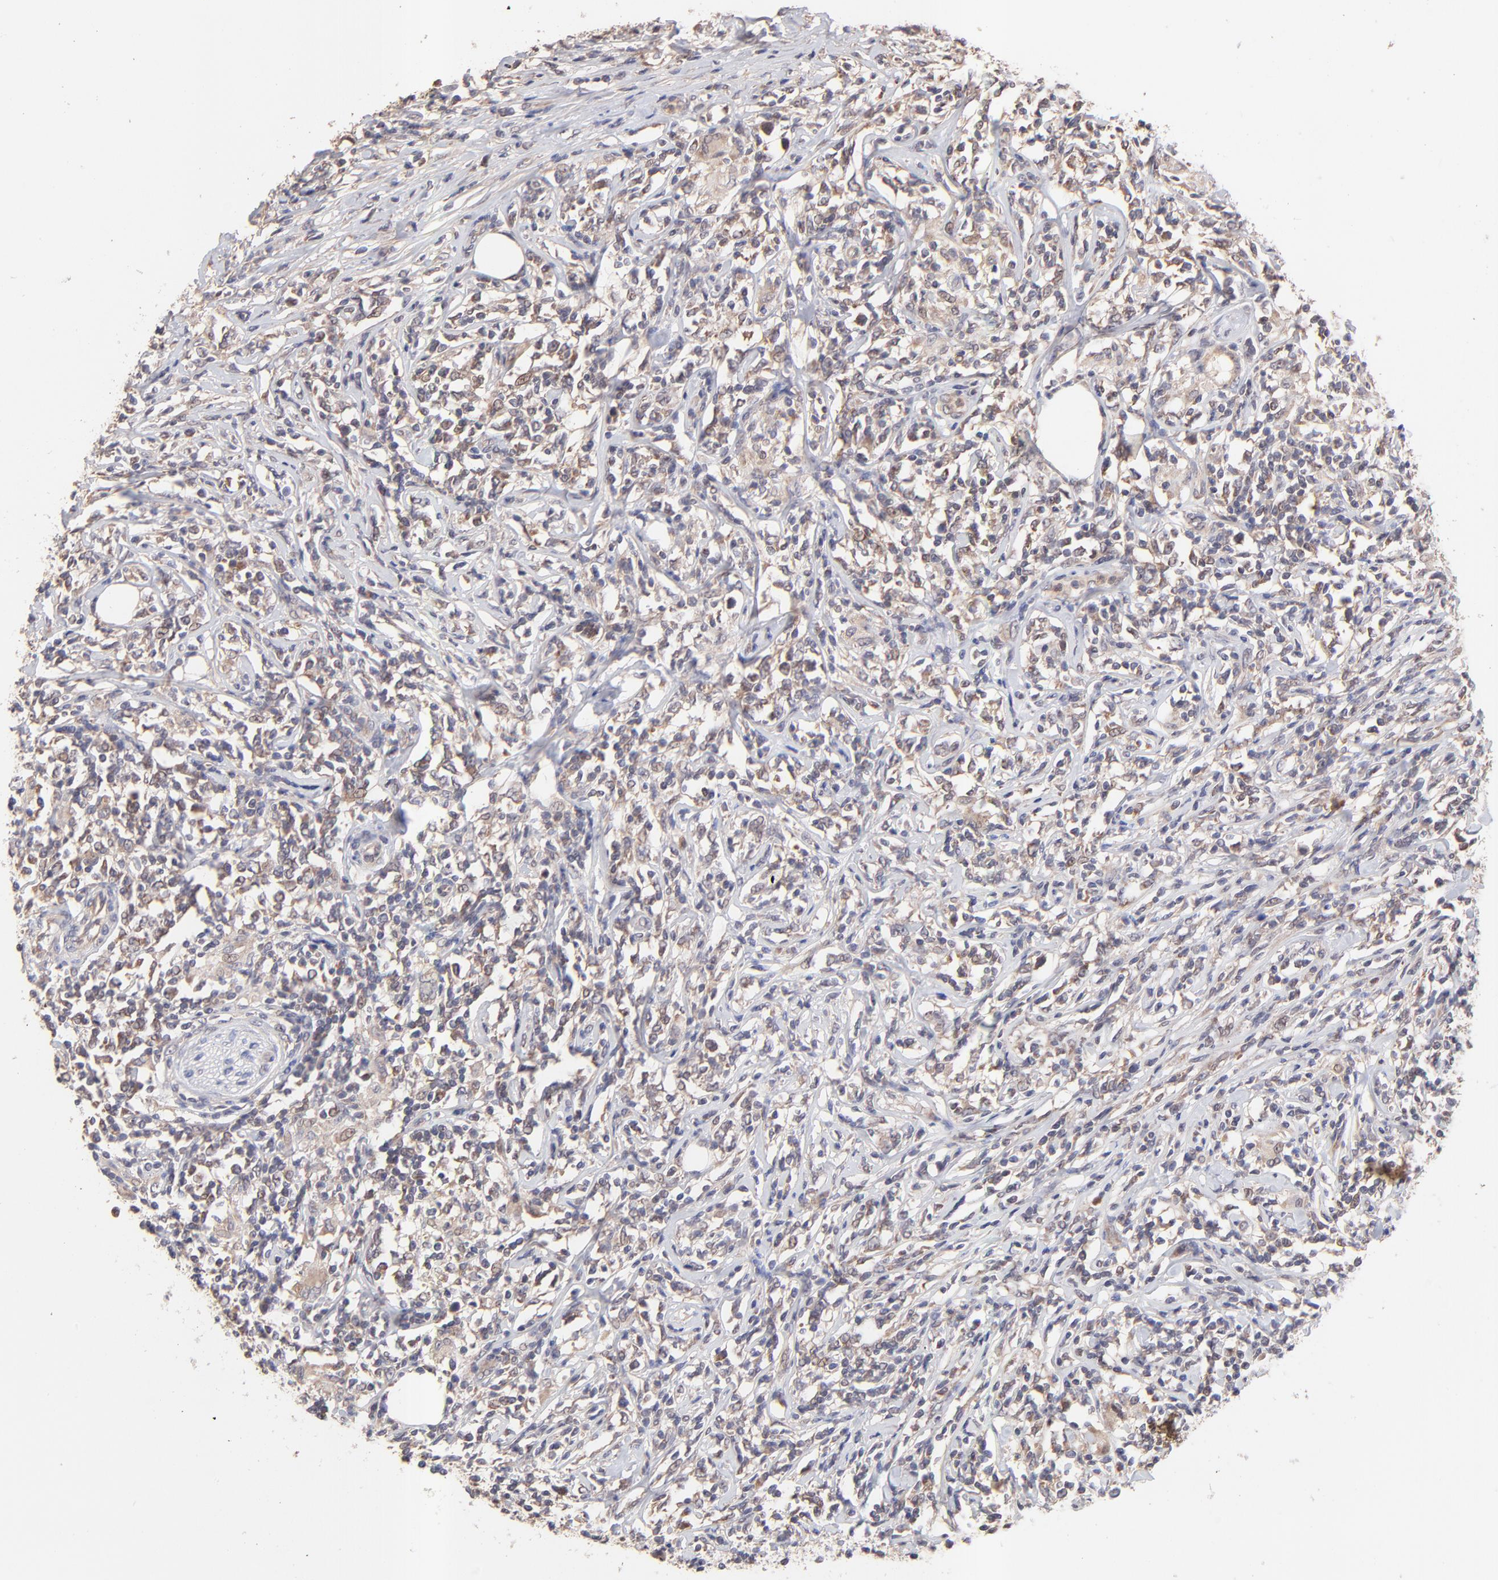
{"staining": {"intensity": "weak", "quantity": ">75%", "location": "cytoplasmic/membranous"}, "tissue": "lymphoma", "cell_type": "Tumor cells", "image_type": "cancer", "snomed": [{"axis": "morphology", "description": "Malignant lymphoma, non-Hodgkin's type, High grade"}, {"axis": "topography", "description": "Lymph node"}], "caption": "A high-resolution image shows IHC staining of lymphoma, which reveals weak cytoplasmic/membranous staining in about >75% of tumor cells.", "gene": "BAIAP2L2", "patient": {"sex": "female", "age": 84}}